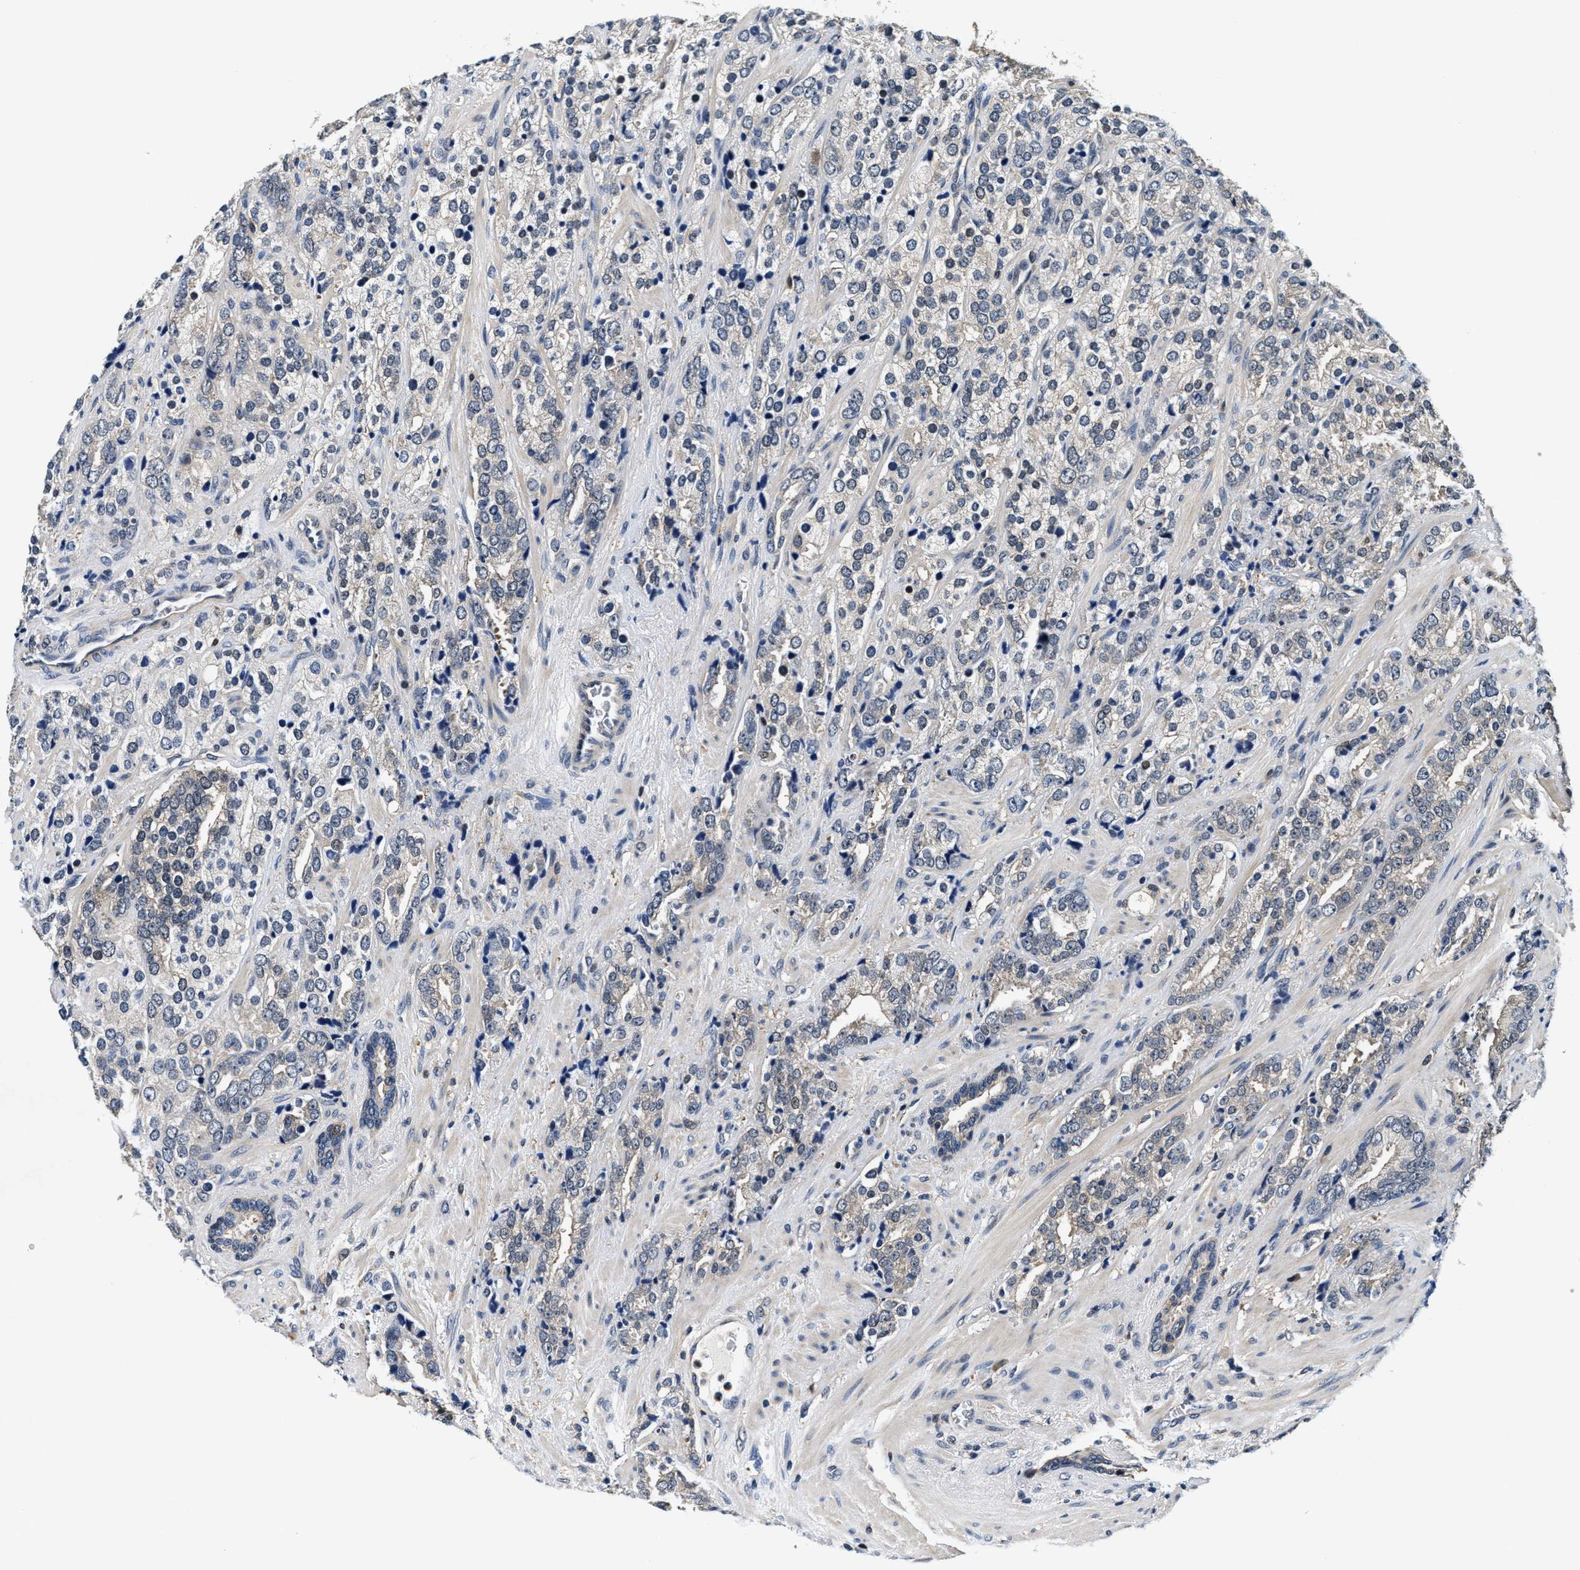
{"staining": {"intensity": "moderate", "quantity": "<25%", "location": "cytoplasmic/membranous"}, "tissue": "prostate cancer", "cell_type": "Tumor cells", "image_type": "cancer", "snomed": [{"axis": "morphology", "description": "Adenocarcinoma, High grade"}, {"axis": "topography", "description": "Prostate"}], "caption": "Prostate high-grade adenocarcinoma stained for a protein shows moderate cytoplasmic/membranous positivity in tumor cells. Ihc stains the protein of interest in brown and the nuclei are stained blue.", "gene": "PHPT1", "patient": {"sex": "male", "age": 71}}